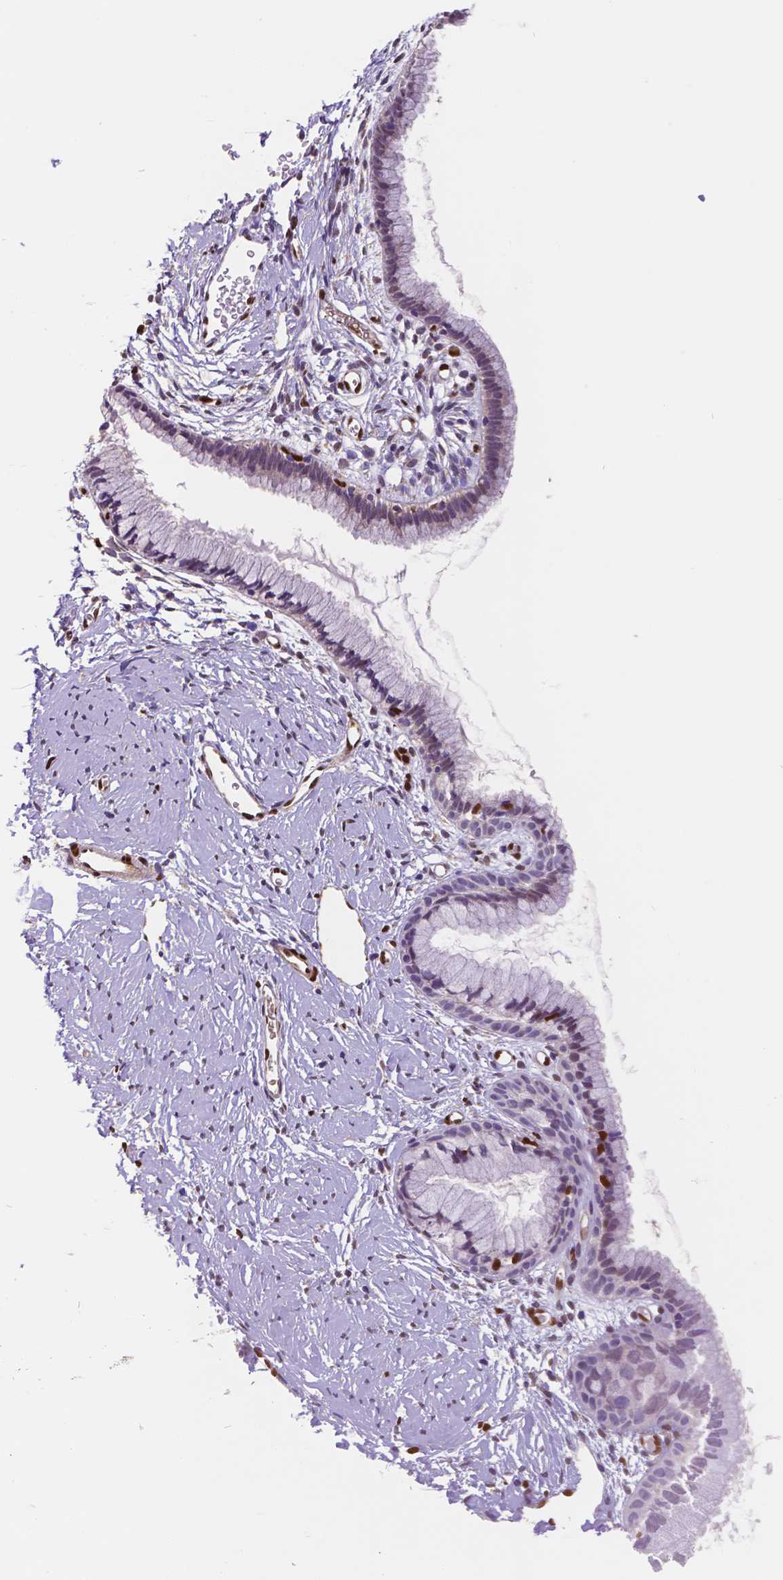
{"staining": {"intensity": "negative", "quantity": "none", "location": "none"}, "tissue": "cervix", "cell_type": "Glandular cells", "image_type": "normal", "snomed": [{"axis": "morphology", "description": "Normal tissue, NOS"}, {"axis": "topography", "description": "Cervix"}], "caption": "IHC image of benign cervix: human cervix stained with DAB (3,3'-diaminobenzidine) reveals no significant protein expression in glandular cells. The staining is performed using DAB (3,3'-diaminobenzidine) brown chromogen with nuclei counter-stained in using hematoxylin.", "gene": "MEF2C", "patient": {"sex": "female", "age": 40}}